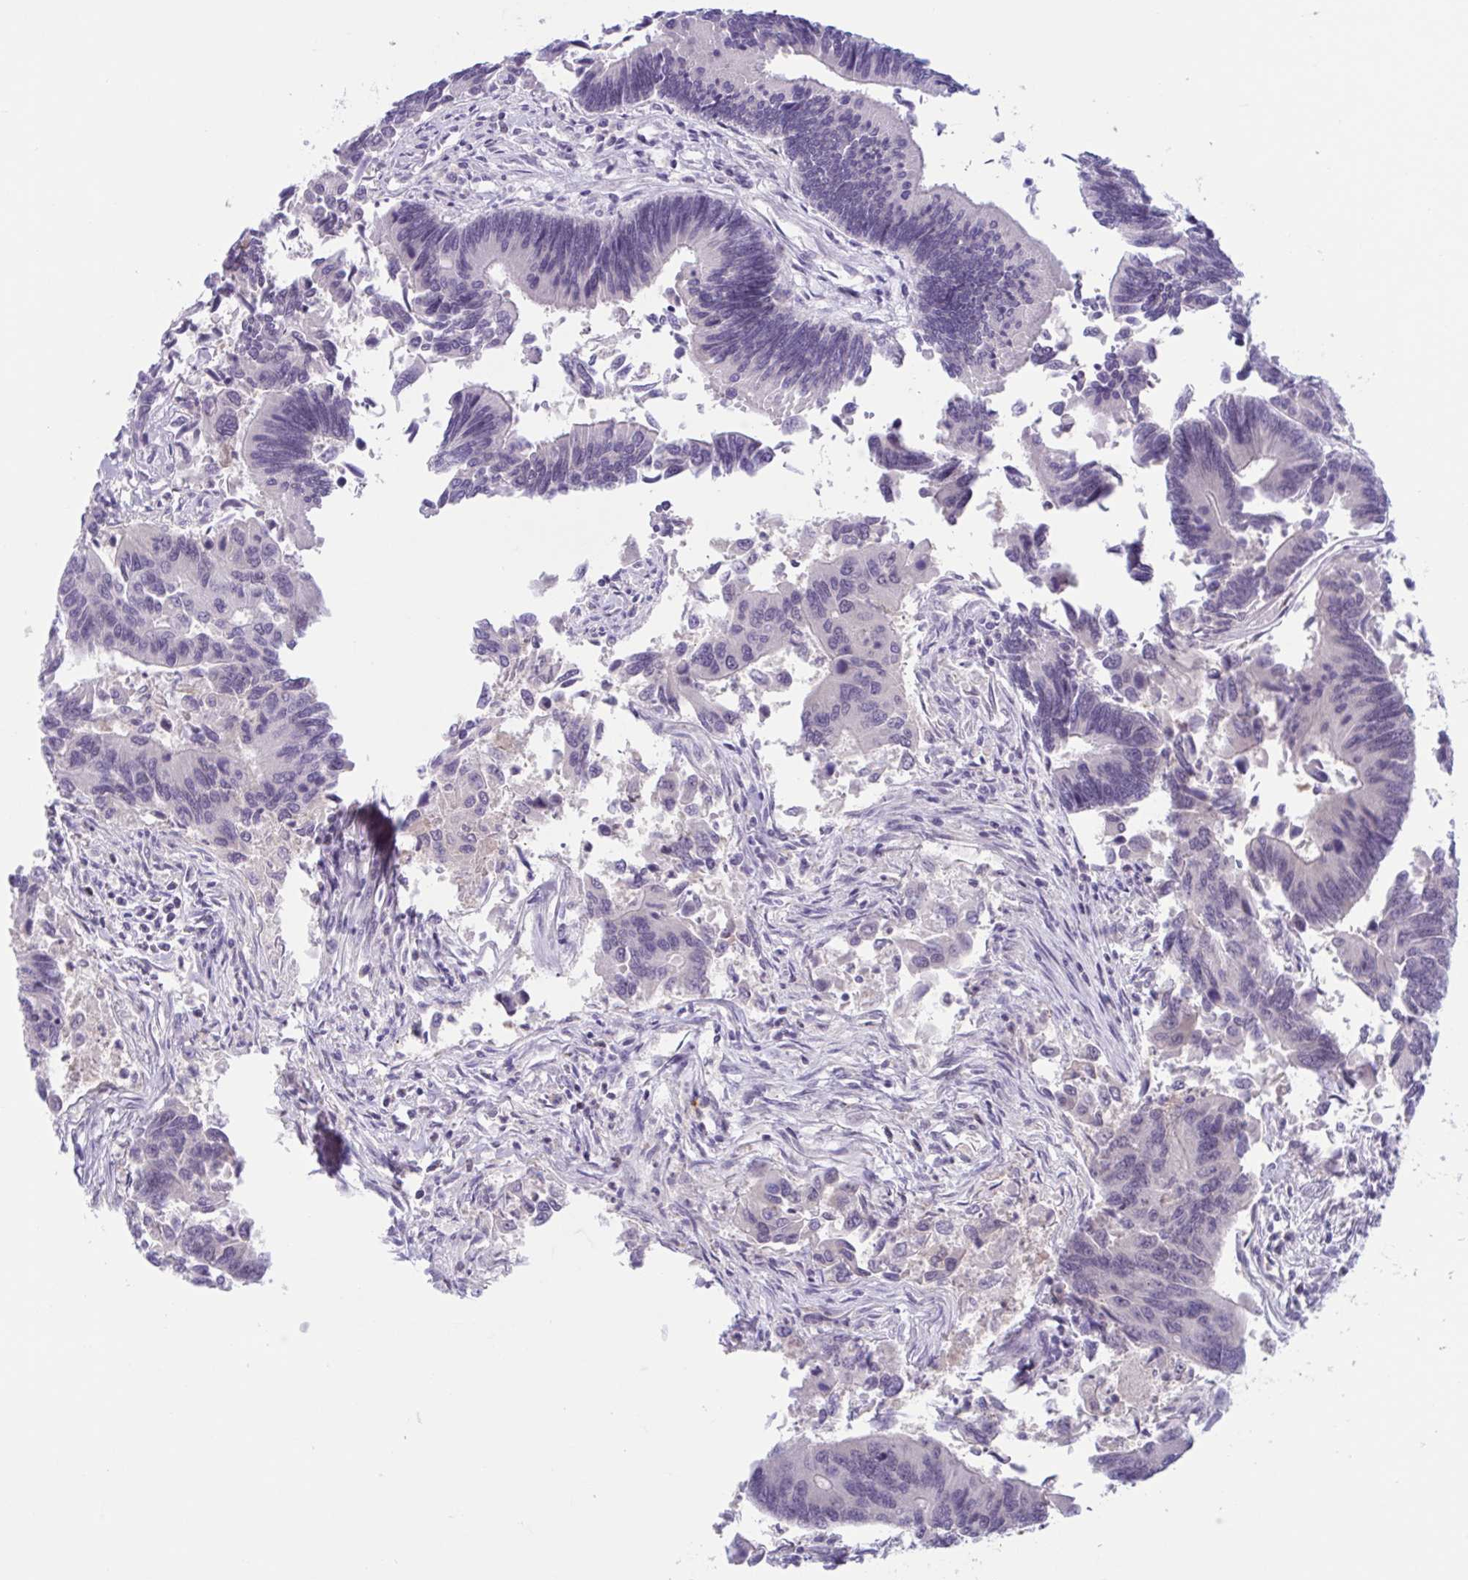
{"staining": {"intensity": "negative", "quantity": "none", "location": "none"}, "tissue": "colorectal cancer", "cell_type": "Tumor cells", "image_type": "cancer", "snomed": [{"axis": "morphology", "description": "Adenocarcinoma, NOS"}, {"axis": "topography", "description": "Colon"}], "caption": "The micrograph shows no staining of tumor cells in colorectal cancer (adenocarcinoma).", "gene": "WNT9B", "patient": {"sex": "female", "age": 67}}